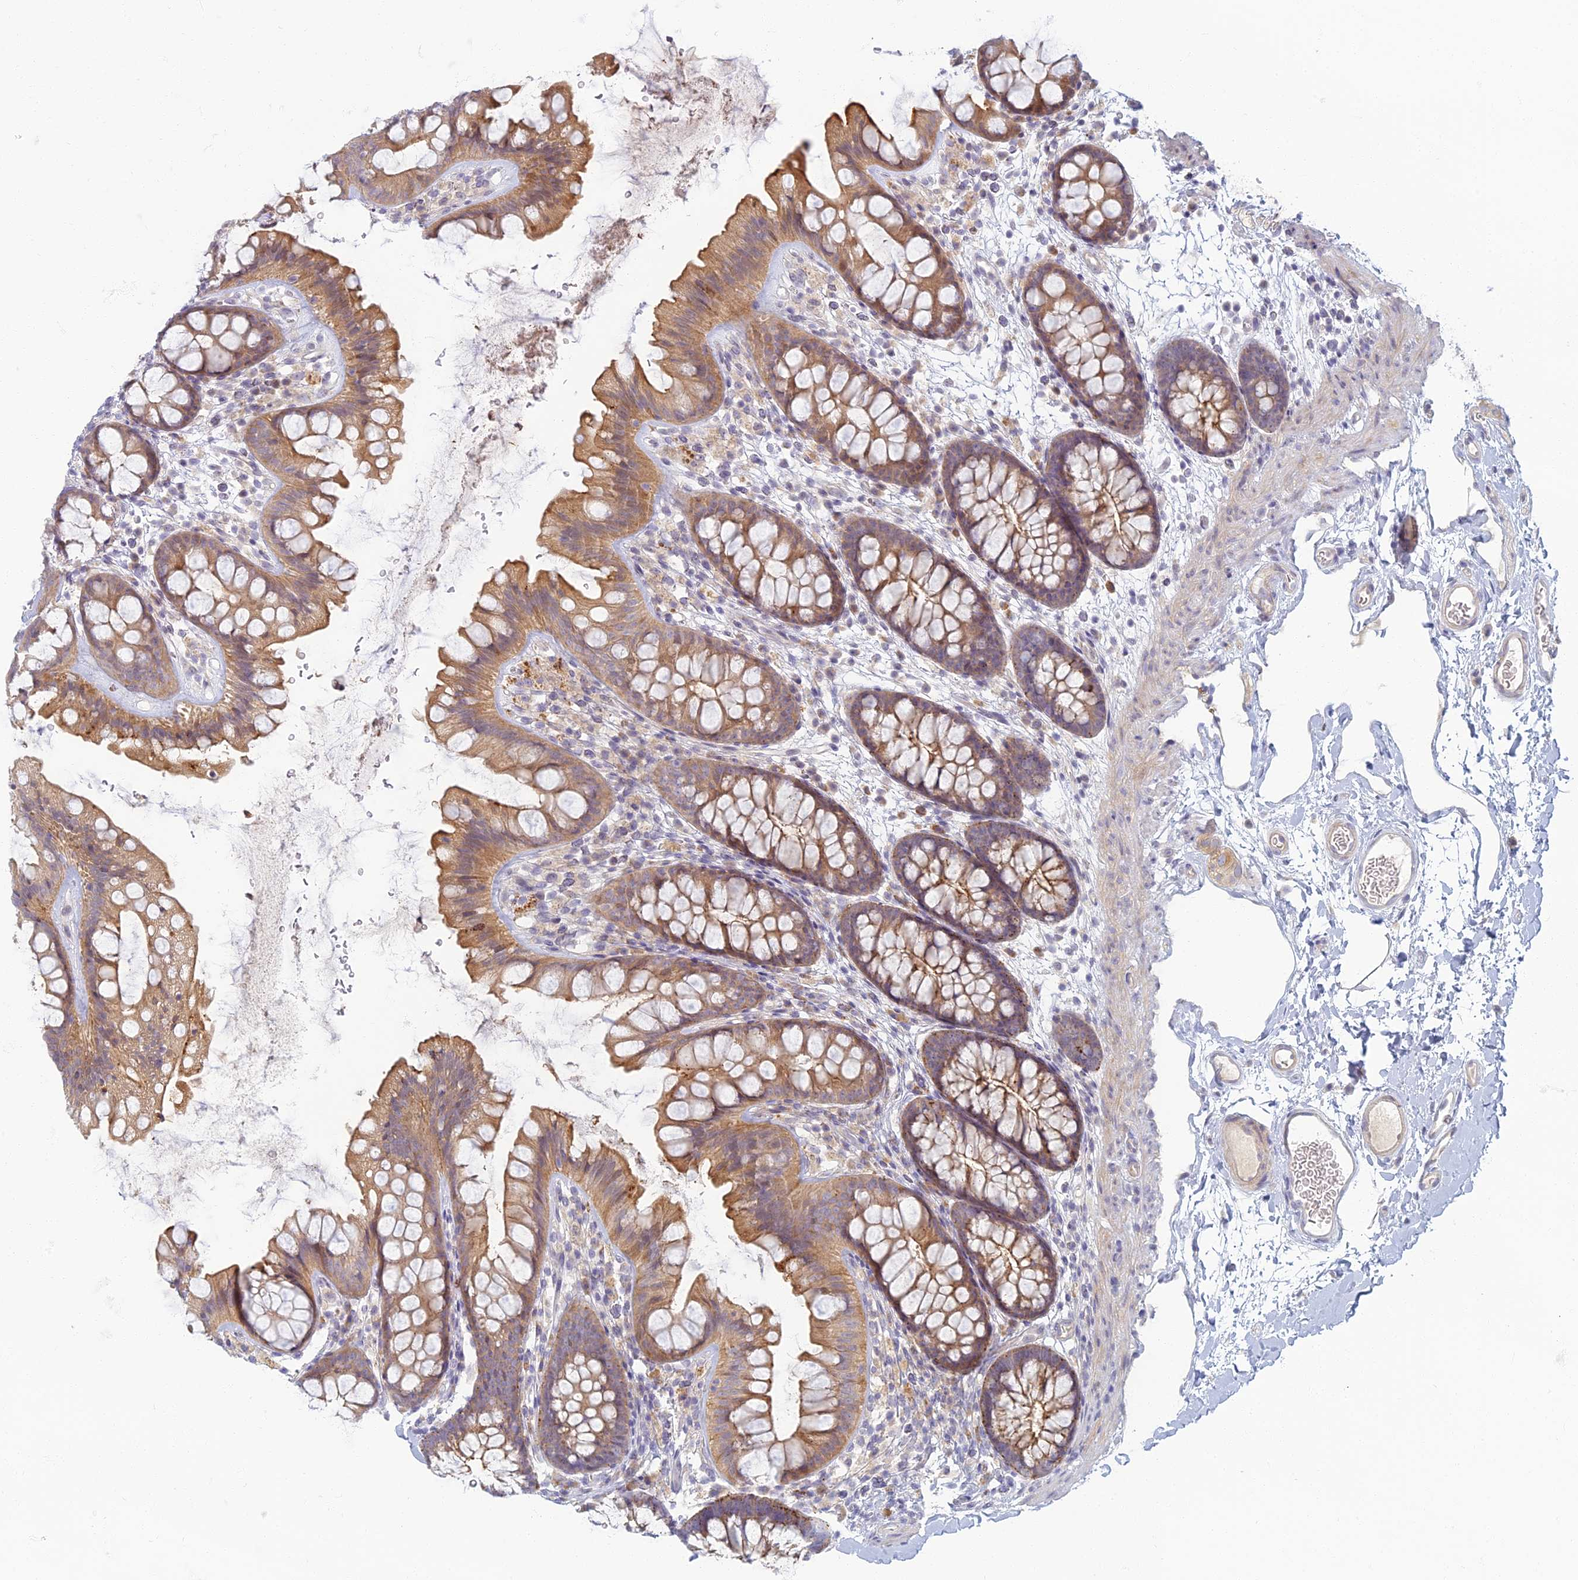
{"staining": {"intensity": "moderate", "quantity": "<25%", "location": "cytoplasmic/membranous"}, "tissue": "colon", "cell_type": "Endothelial cells", "image_type": "normal", "snomed": [{"axis": "morphology", "description": "Normal tissue, NOS"}, {"axis": "topography", "description": "Colon"}], "caption": "The micrograph shows a brown stain indicating the presence of a protein in the cytoplasmic/membranous of endothelial cells in colon. (DAB IHC with brightfield microscopy, high magnification).", "gene": "CHMP4B", "patient": {"sex": "female", "age": 62}}